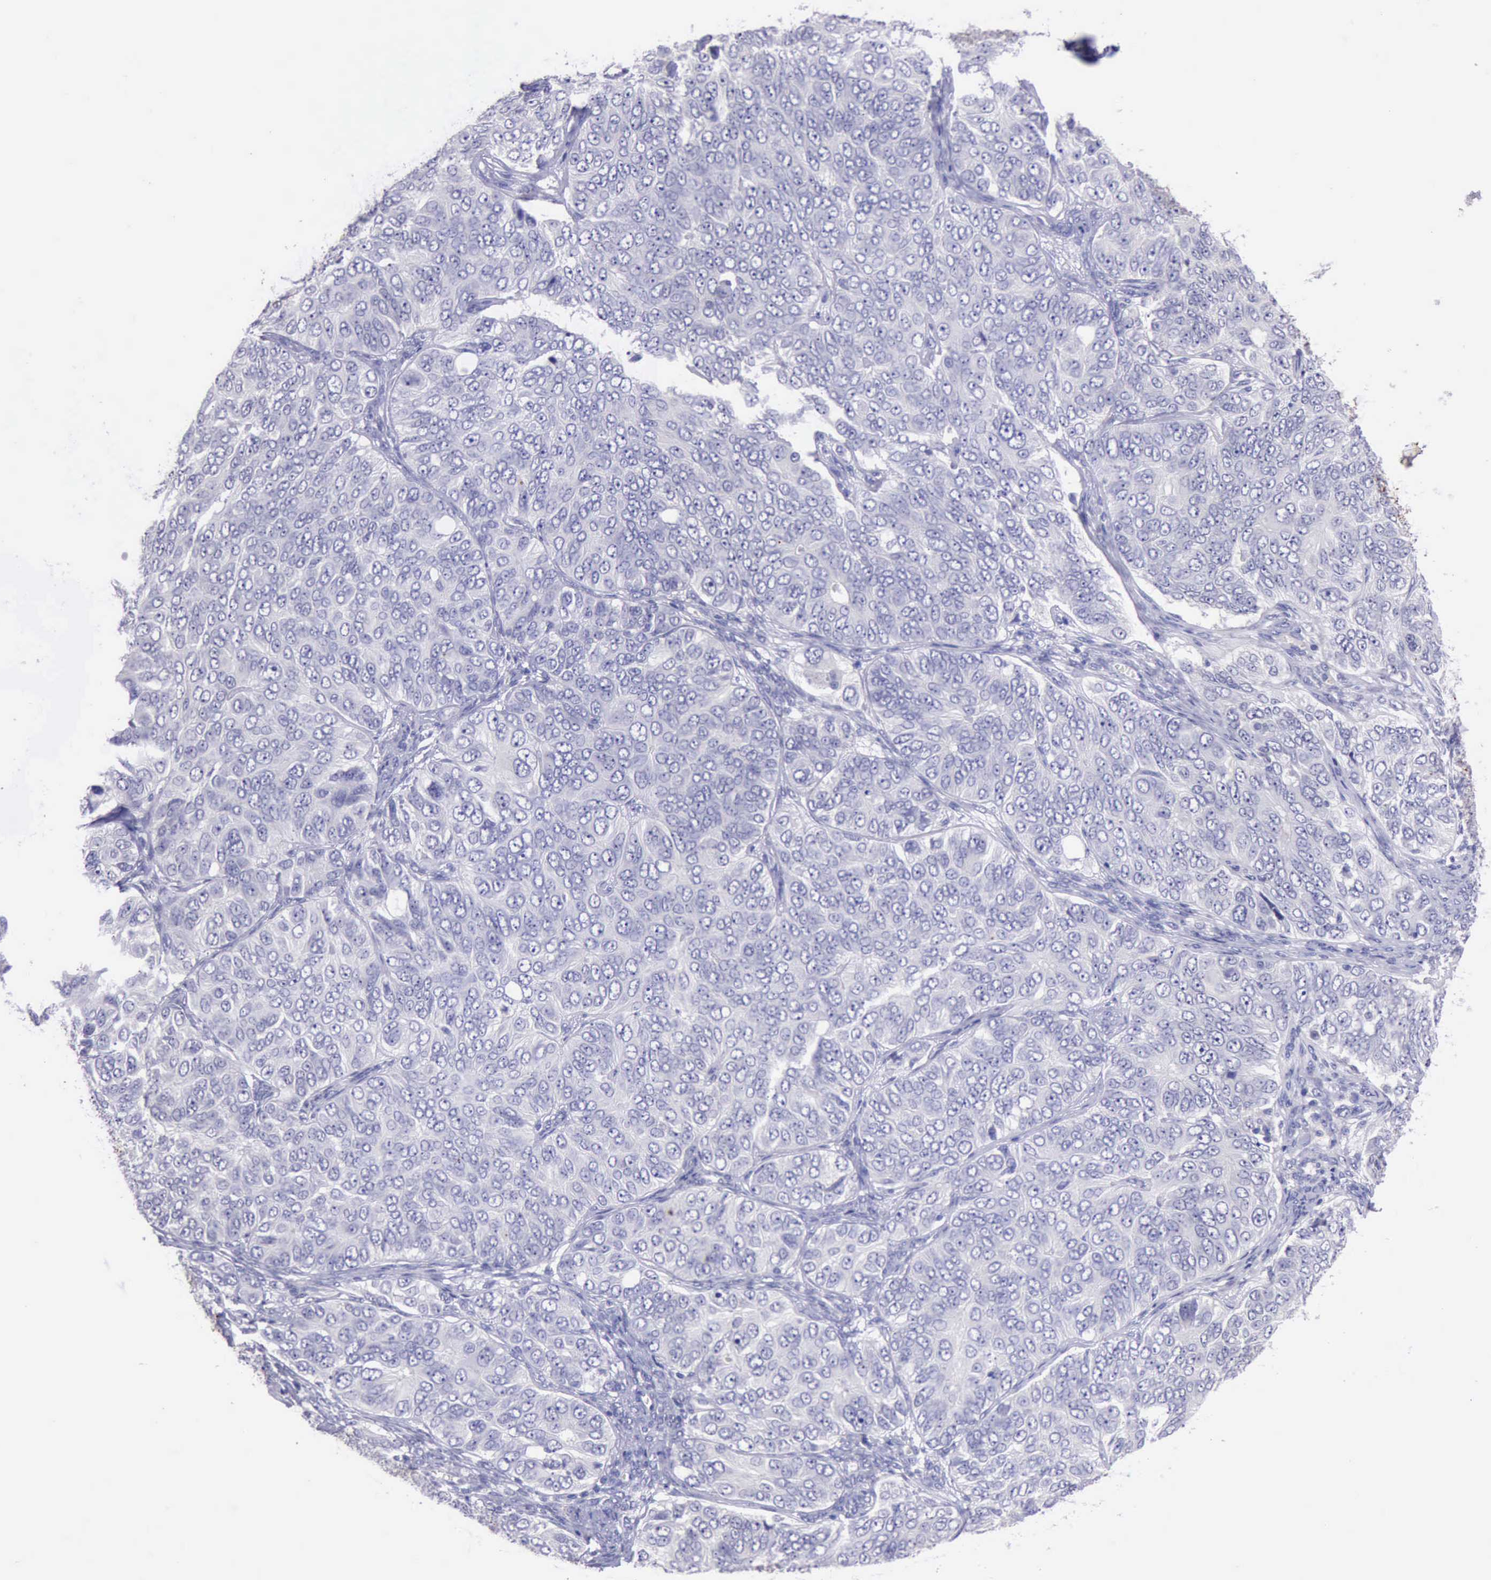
{"staining": {"intensity": "negative", "quantity": "none", "location": "none"}, "tissue": "ovarian cancer", "cell_type": "Tumor cells", "image_type": "cancer", "snomed": [{"axis": "morphology", "description": "Carcinoma, endometroid"}, {"axis": "topography", "description": "Ovary"}], "caption": "Protein analysis of endometroid carcinoma (ovarian) shows no significant staining in tumor cells.", "gene": "LRFN5", "patient": {"sex": "female", "age": 51}}